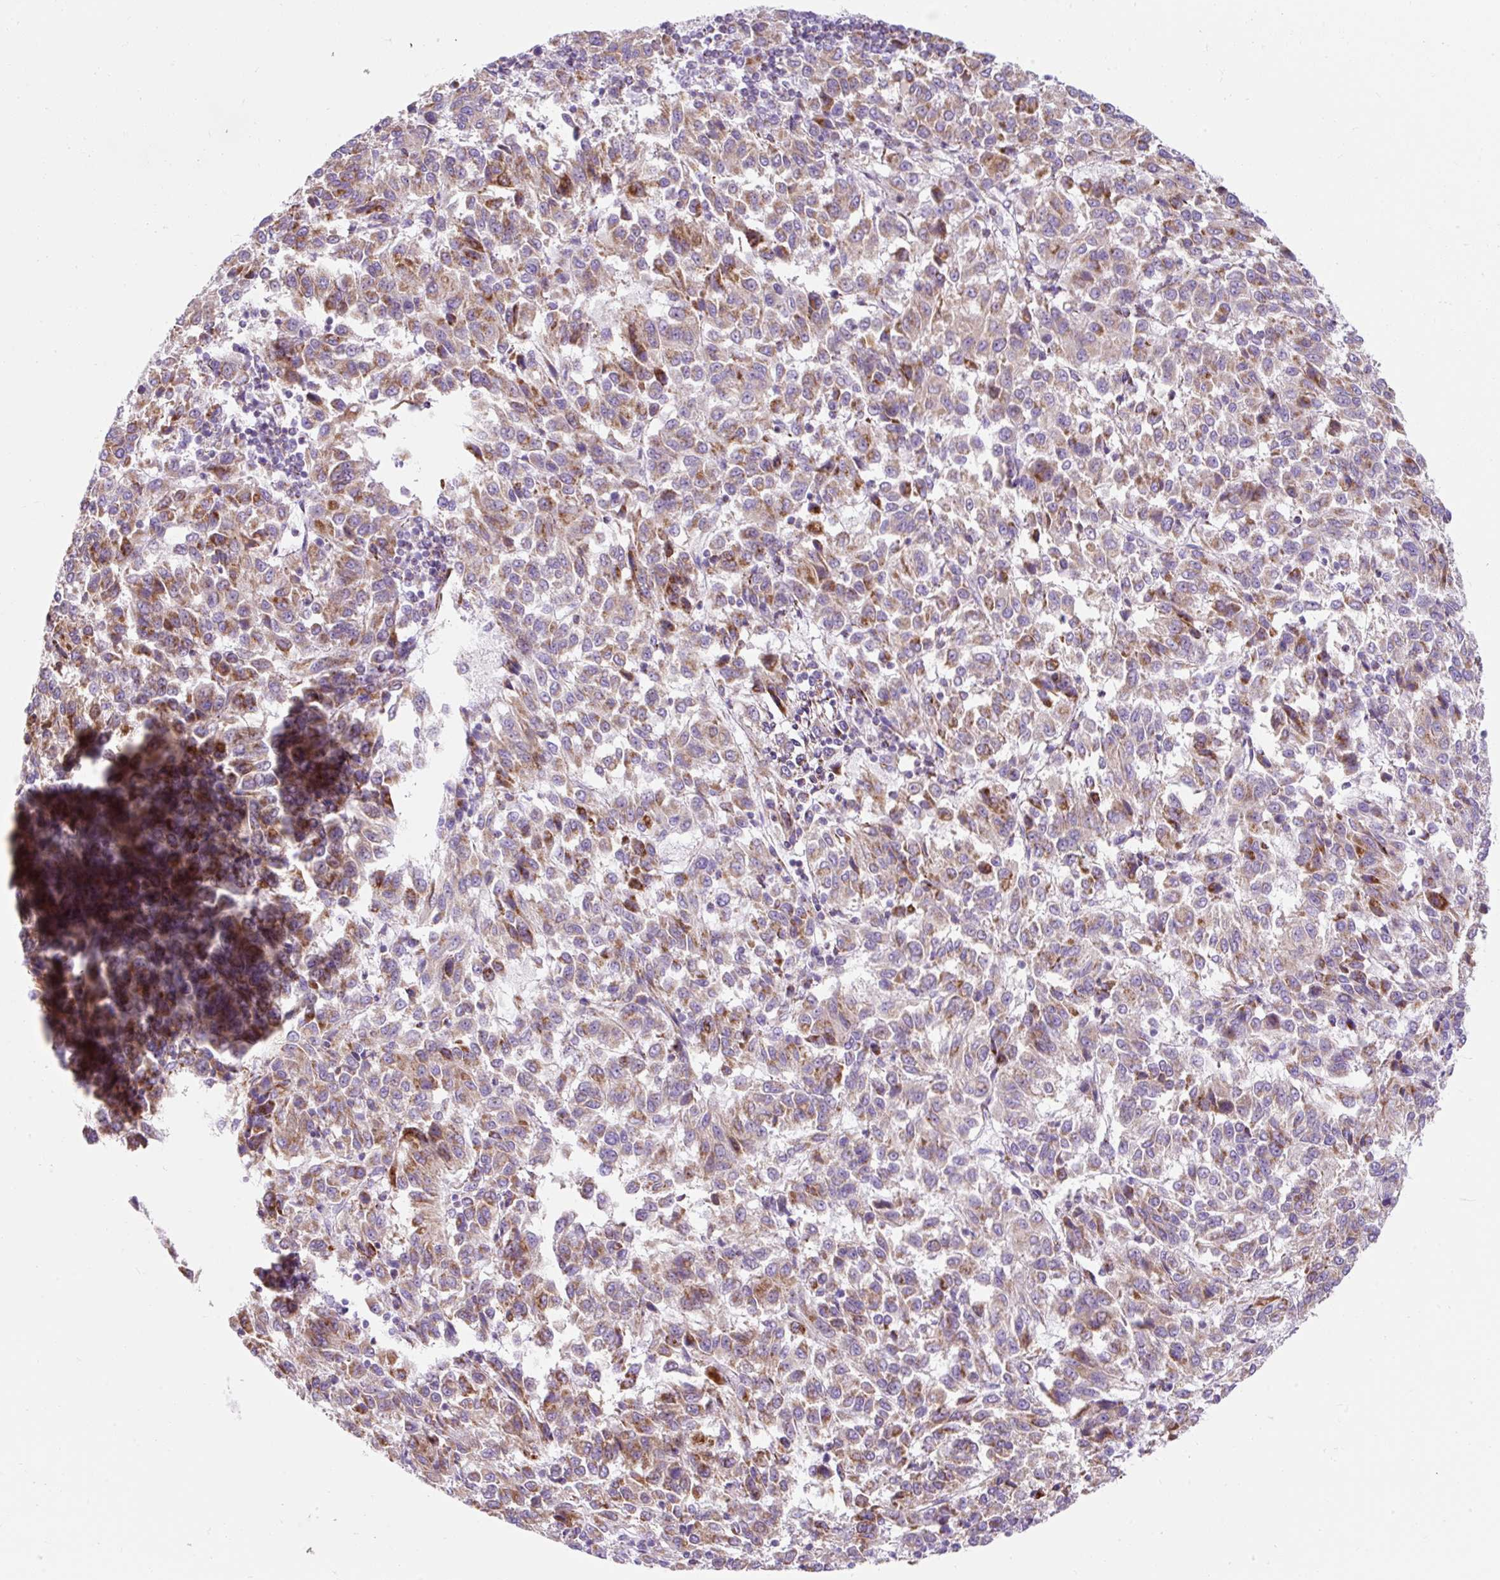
{"staining": {"intensity": "moderate", "quantity": "25%-75%", "location": "cytoplasmic/membranous"}, "tissue": "melanoma", "cell_type": "Tumor cells", "image_type": "cancer", "snomed": [{"axis": "morphology", "description": "Malignant melanoma, Metastatic site"}, {"axis": "topography", "description": "Lung"}], "caption": "Malignant melanoma (metastatic site) stained with a brown dye shows moderate cytoplasmic/membranous positive expression in about 25%-75% of tumor cells.", "gene": "PLPP2", "patient": {"sex": "male", "age": 64}}